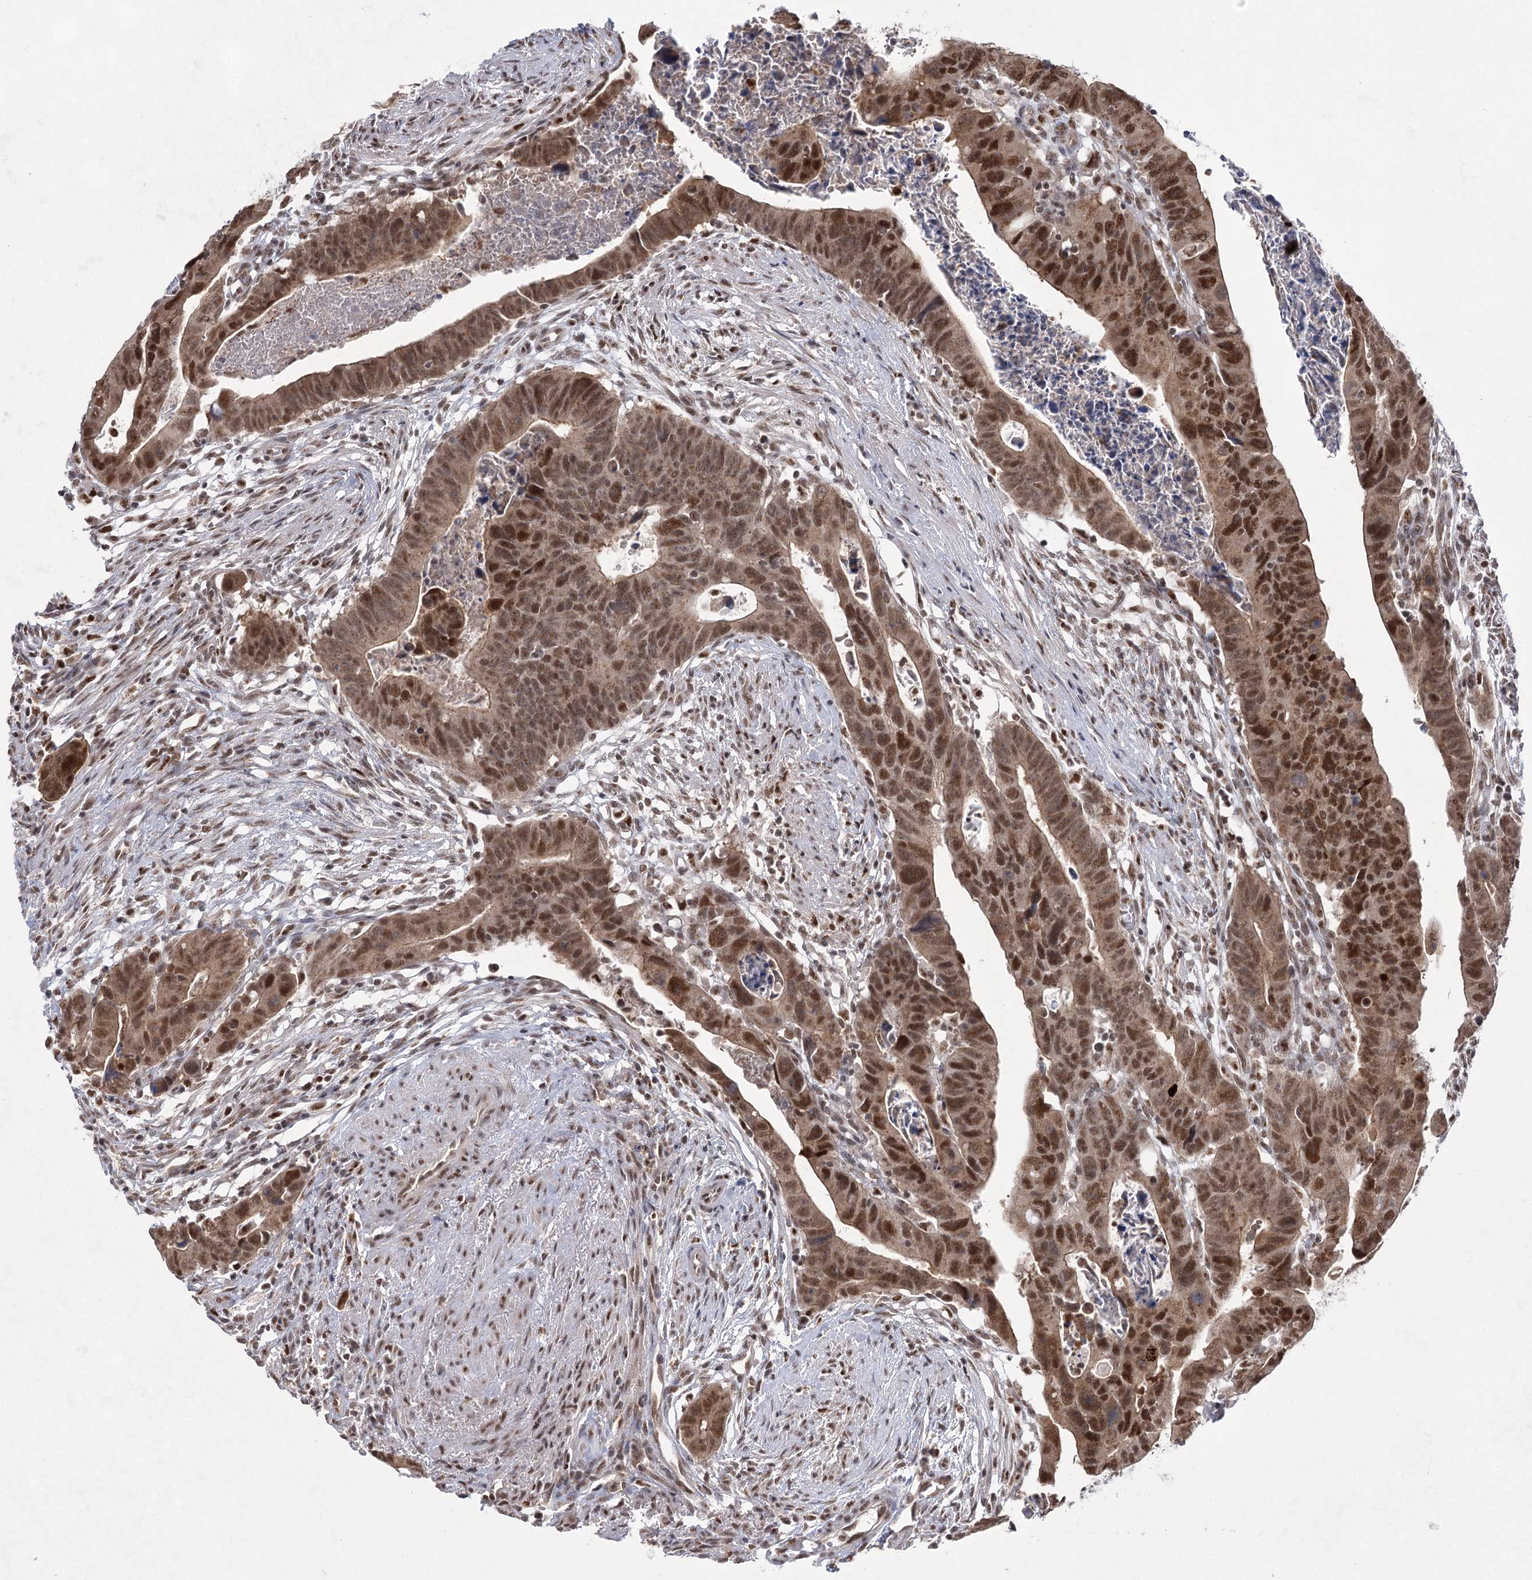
{"staining": {"intensity": "moderate", "quantity": ">75%", "location": "cytoplasmic/membranous,nuclear"}, "tissue": "colorectal cancer", "cell_type": "Tumor cells", "image_type": "cancer", "snomed": [{"axis": "morphology", "description": "Adenocarcinoma, NOS"}, {"axis": "topography", "description": "Rectum"}], "caption": "IHC (DAB (3,3'-diaminobenzidine)) staining of human colorectal adenocarcinoma shows moderate cytoplasmic/membranous and nuclear protein positivity in about >75% of tumor cells. IHC stains the protein of interest in brown and the nuclei are stained blue.", "gene": "ZCCHC8", "patient": {"sex": "female", "age": 65}}